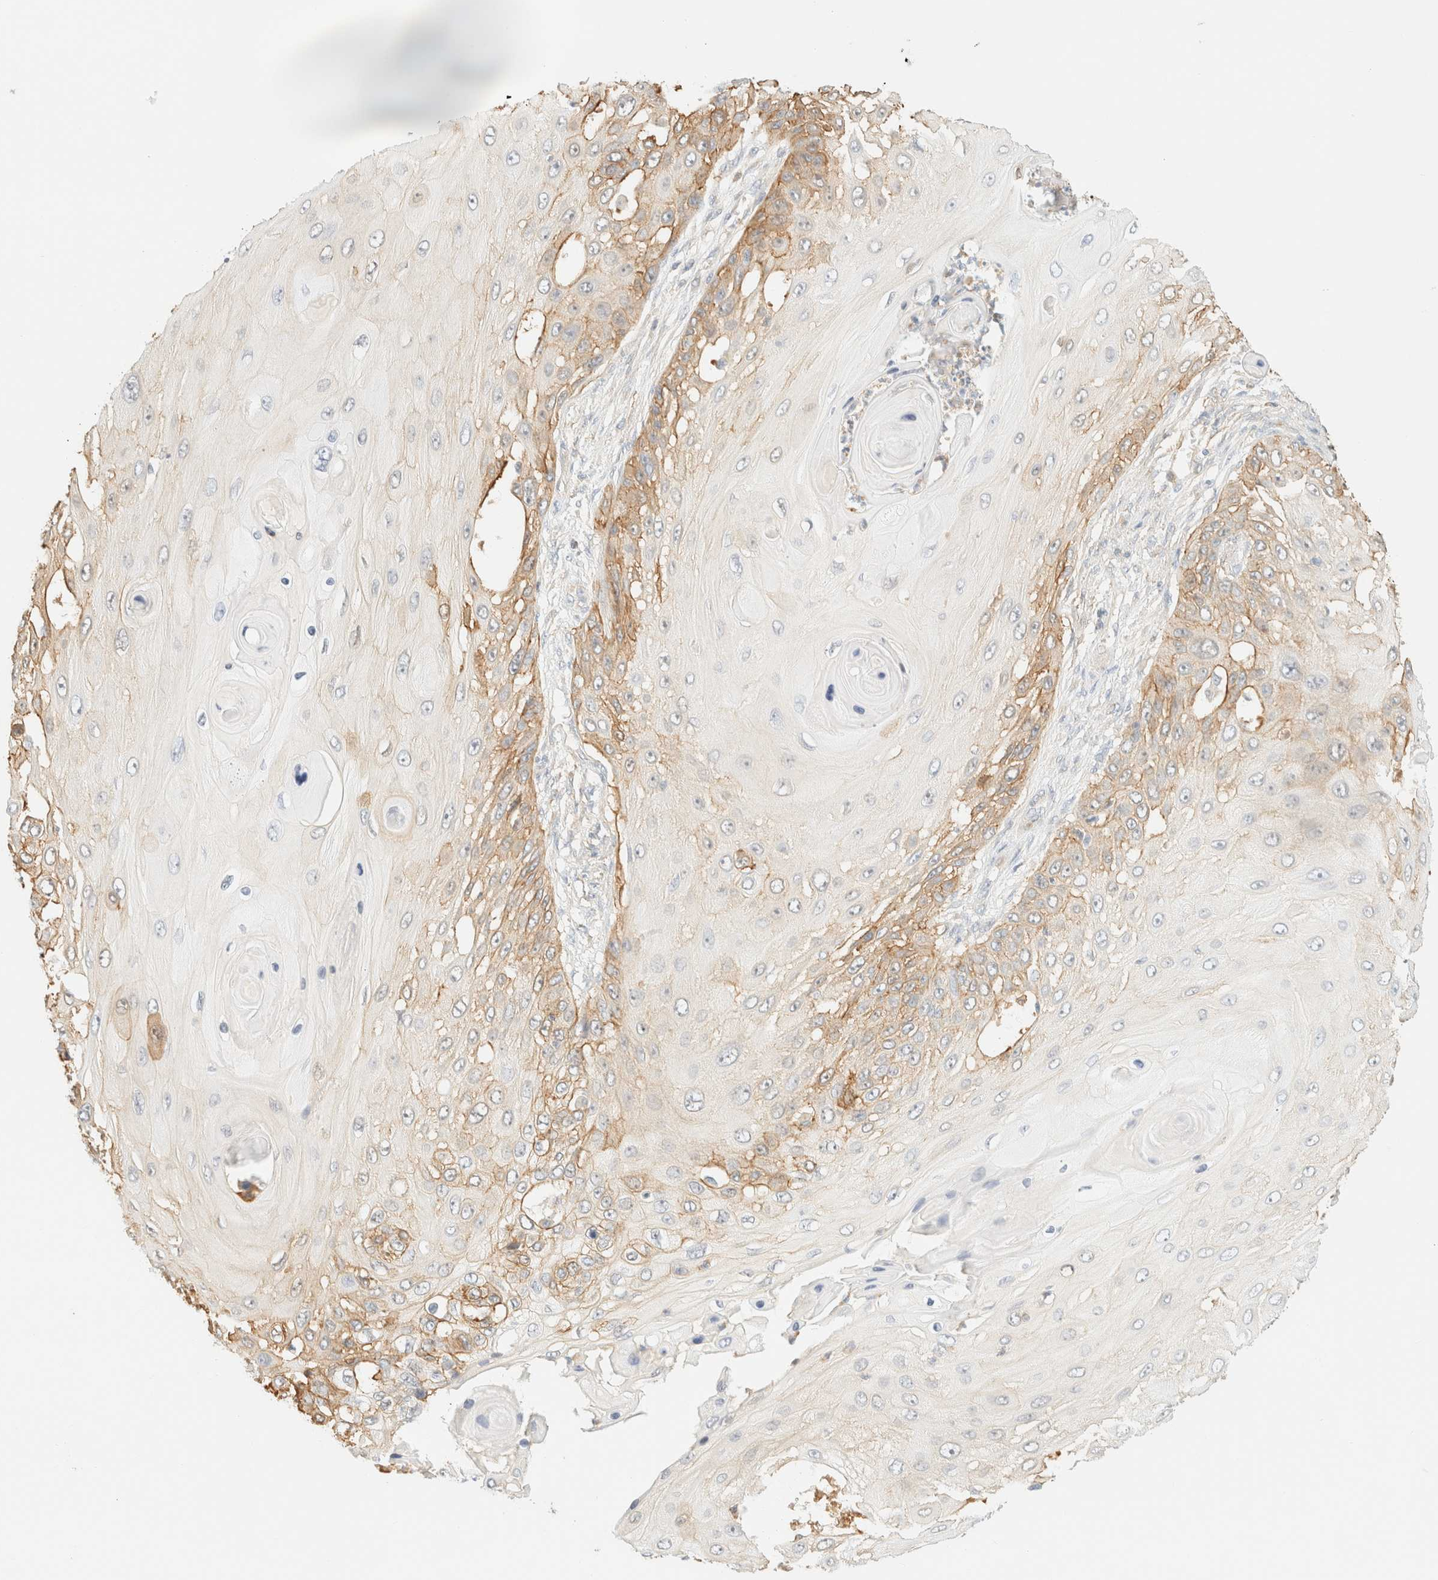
{"staining": {"intensity": "moderate", "quantity": "25%-75%", "location": "cytoplasmic/membranous"}, "tissue": "skin cancer", "cell_type": "Tumor cells", "image_type": "cancer", "snomed": [{"axis": "morphology", "description": "Squamous cell carcinoma, NOS"}, {"axis": "topography", "description": "Skin"}], "caption": "This micrograph shows immunohistochemistry staining of human skin cancer, with medium moderate cytoplasmic/membranous positivity in approximately 25%-75% of tumor cells.", "gene": "OTOP2", "patient": {"sex": "female", "age": 44}}